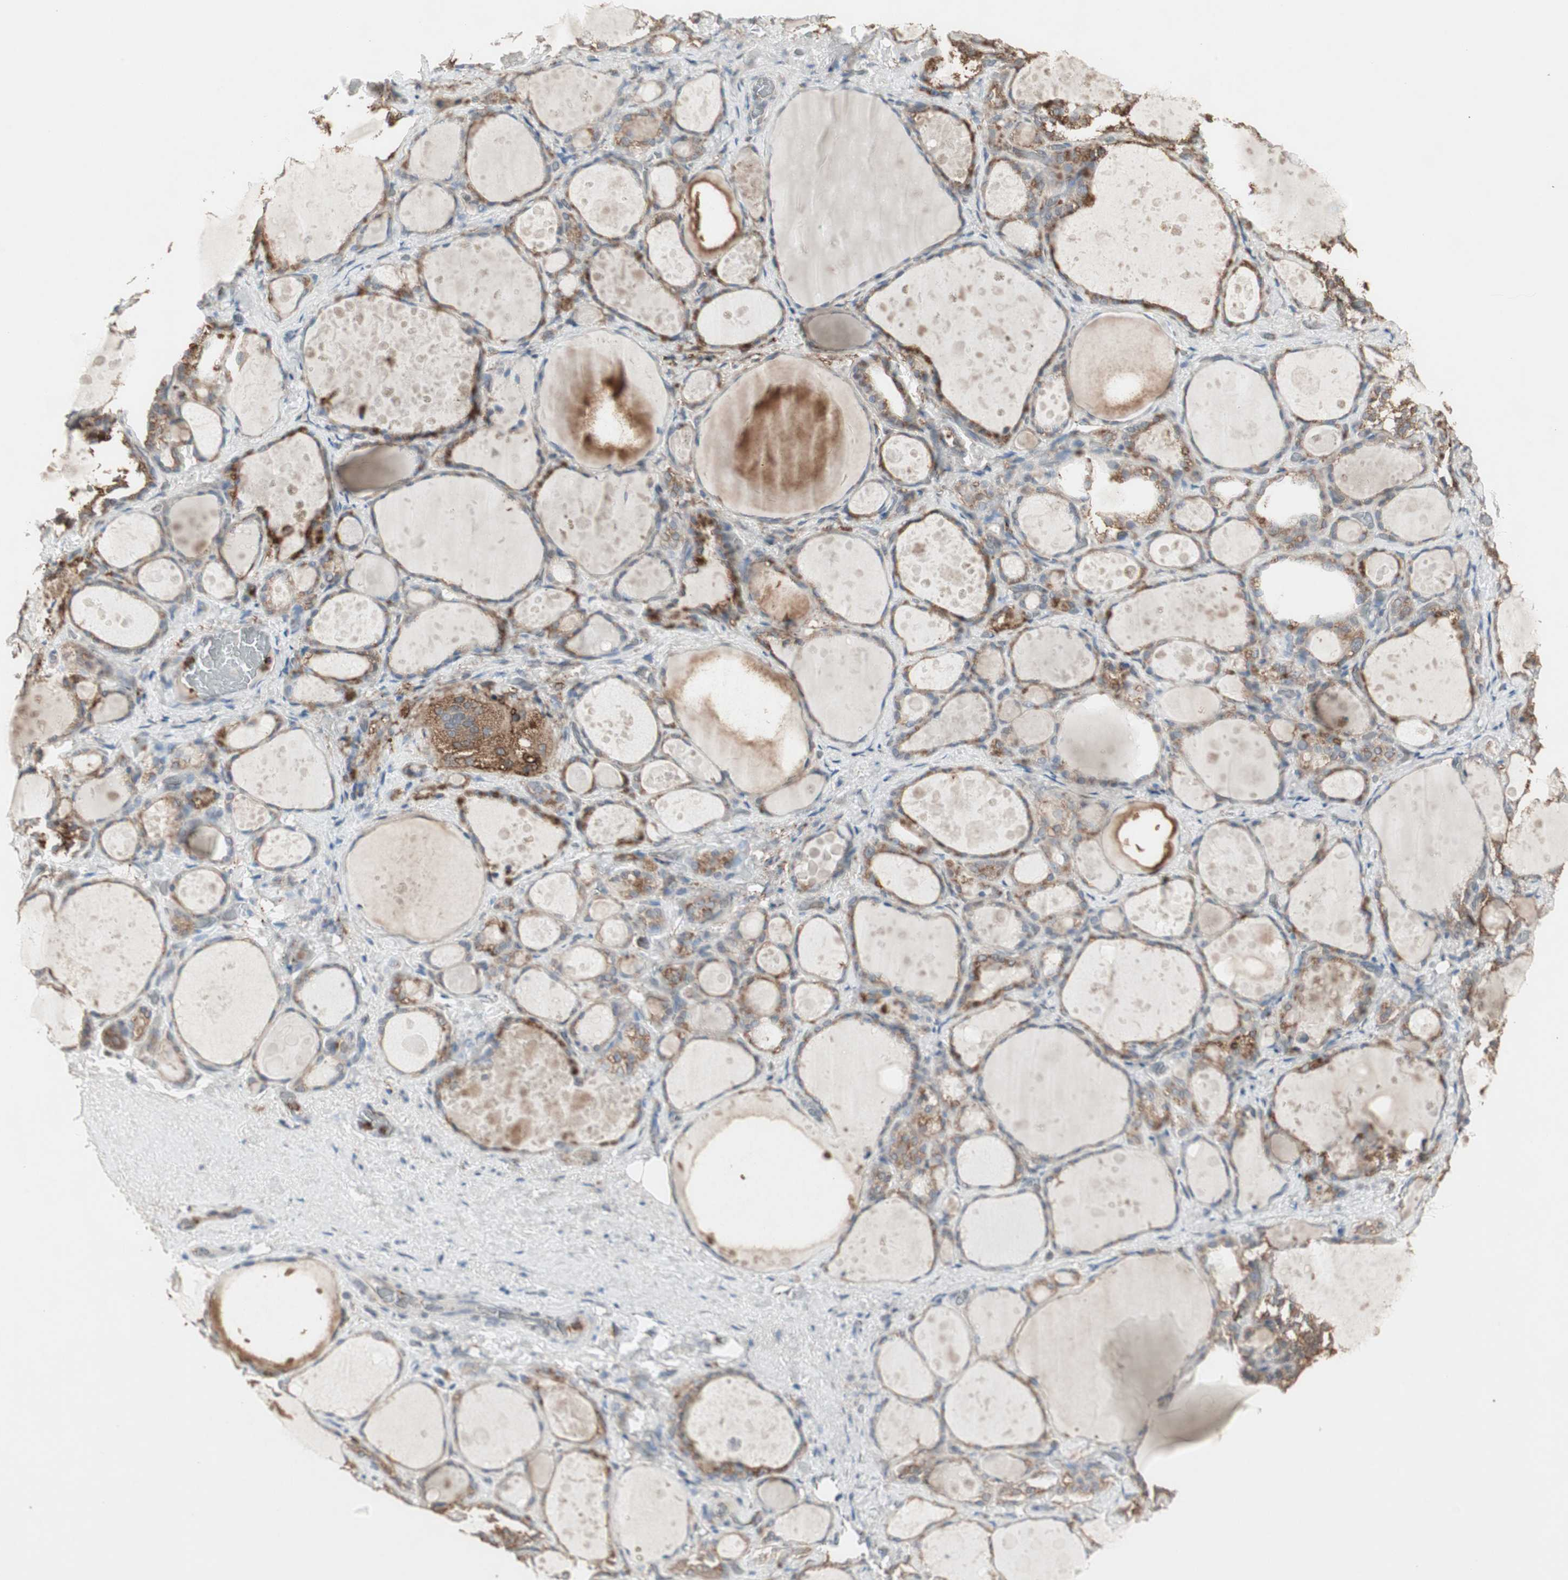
{"staining": {"intensity": "moderate", "quantity": "25%-75%", "location": "cytoplasmic/membranous"}, "tissue": "thyroid gland", "cell_type": "Glandular cells", "image_type": "normal", "snomed": [{"axis": "morphology", "description": "Normal tissue, NOS"}, {"axis": "topography", "description": "Thyroid gland"}], "caption": "Thyroid gland stained with DAB immunohistochemistry demonstrates medium levels of moderate cytoplasmic/membranous staining in about 25%-75% of glandular cells.", "gene": "MMP3", "patient": {"sex": "female", "age": 75}}